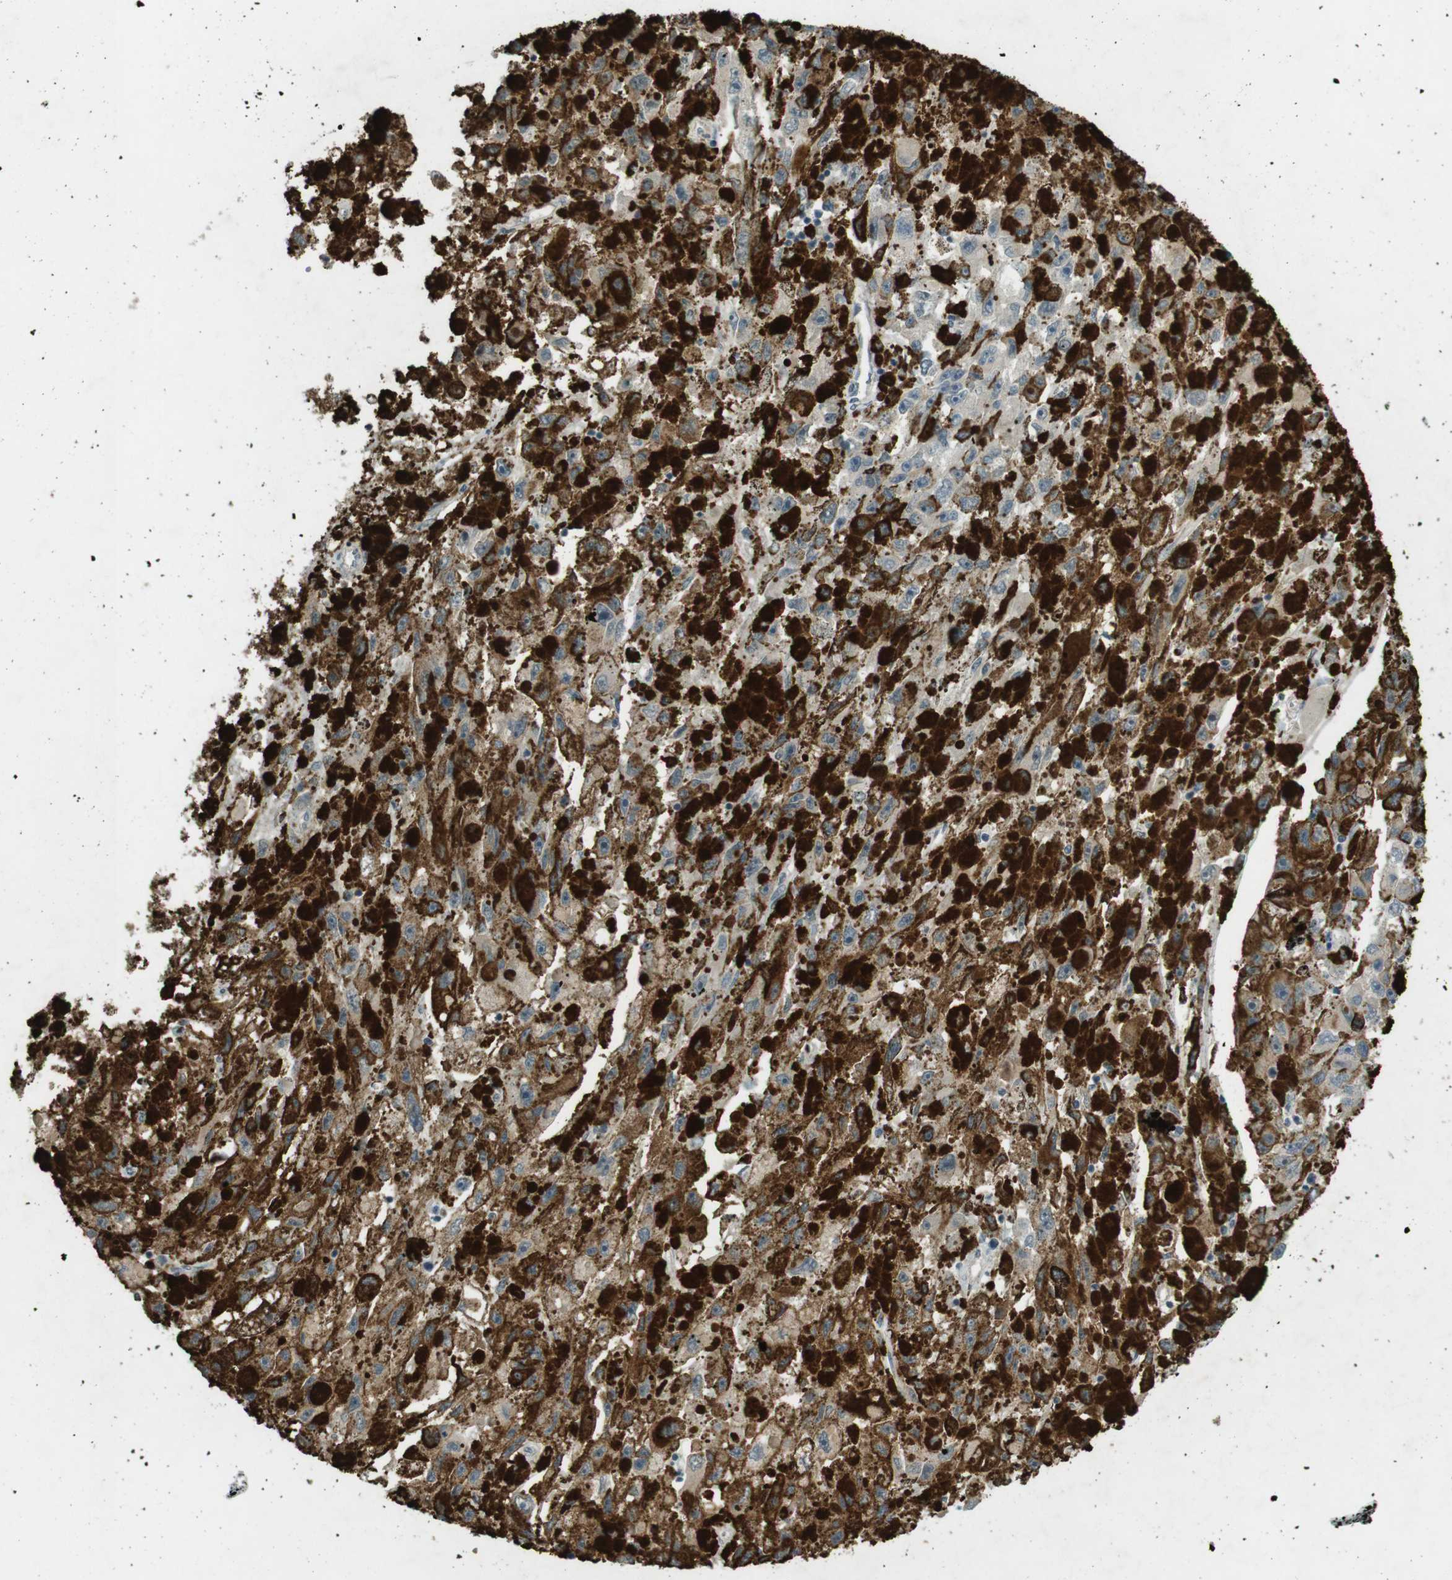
{"staining": {"intensity": "weak", "quantity": "<25%", "location": "cytoplasmic/membranous"}, "tissue": "melanoma", "cell_type": "Tumor cells", "image_type": "cancer", "snomed": [{"axis": "morphology", "description": "Malignant melanoma, NOS"}, {"axis": "topography", "description": "Skin"}], "caption": "Immunohistochemical staining of human melanoma demonstrates no significant staining in tumor cells.", "gene": "TMEM41B", "patient": {"sex": "female", "age": 104}}